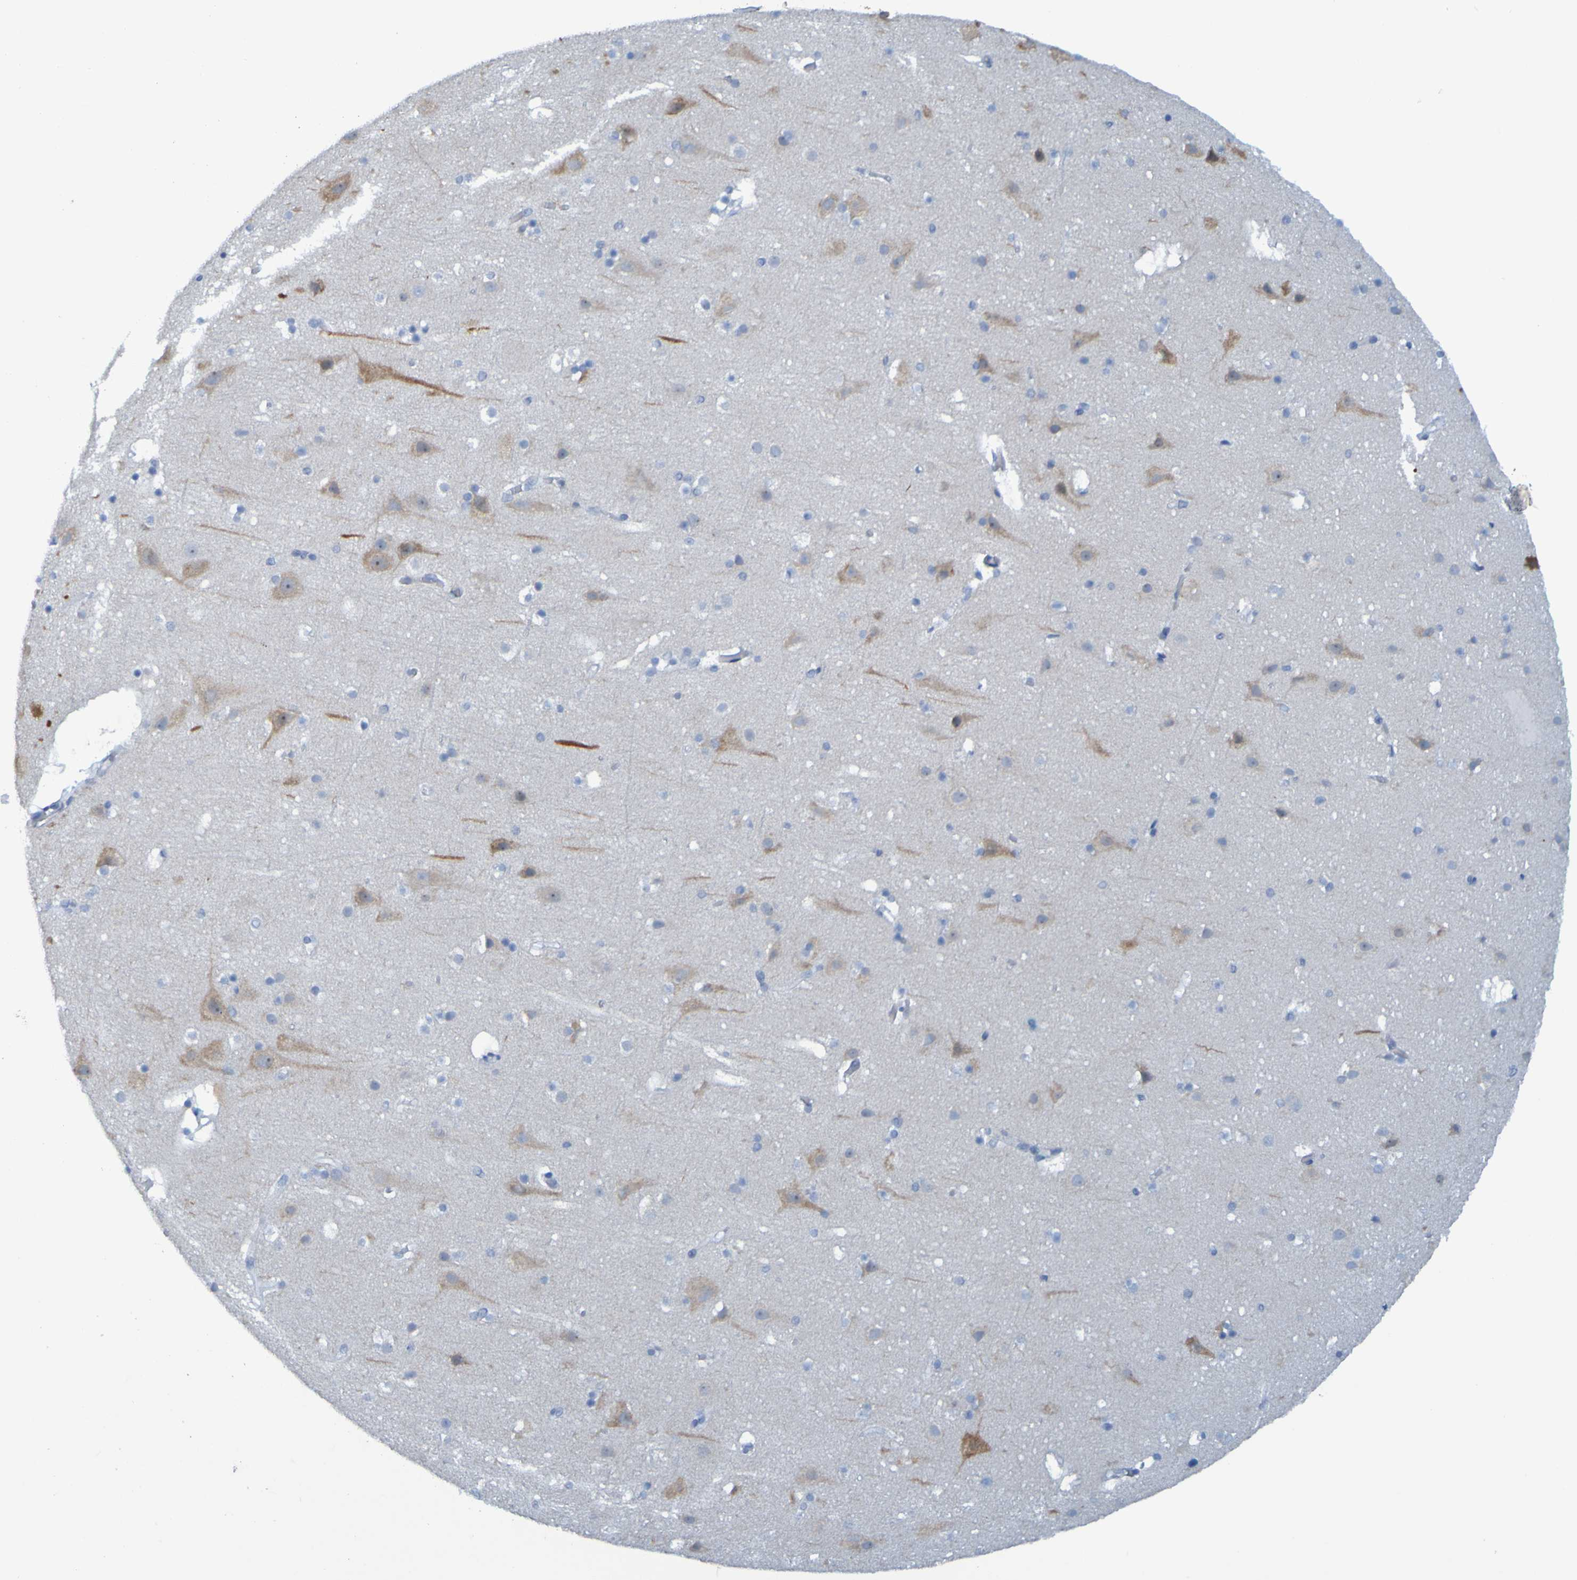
{"staining": {"intensity": "negative", "quantity": "none", "location": "none"}, "tissue": "cerebral cortex", "cell_type": "Endothelial cells", "image_type": "normal", "snomed": [{"axis": "morphology", "description": "Normal tissue, NOS"}, {"axis": "topography", "description": "Cerebral cortex"}], "caption": "Endothelial cells show no significant expression in unremarkable cerebral cortex. The staining was performed using DAB (3,3'-diaminobenzidine) to visualize the protein expression in brown, while the nuclei were stained in blue with hematoxylin (Magnification: 20x).", "gene": "USP36", "patient": {"sex": "male", "age": 45}}